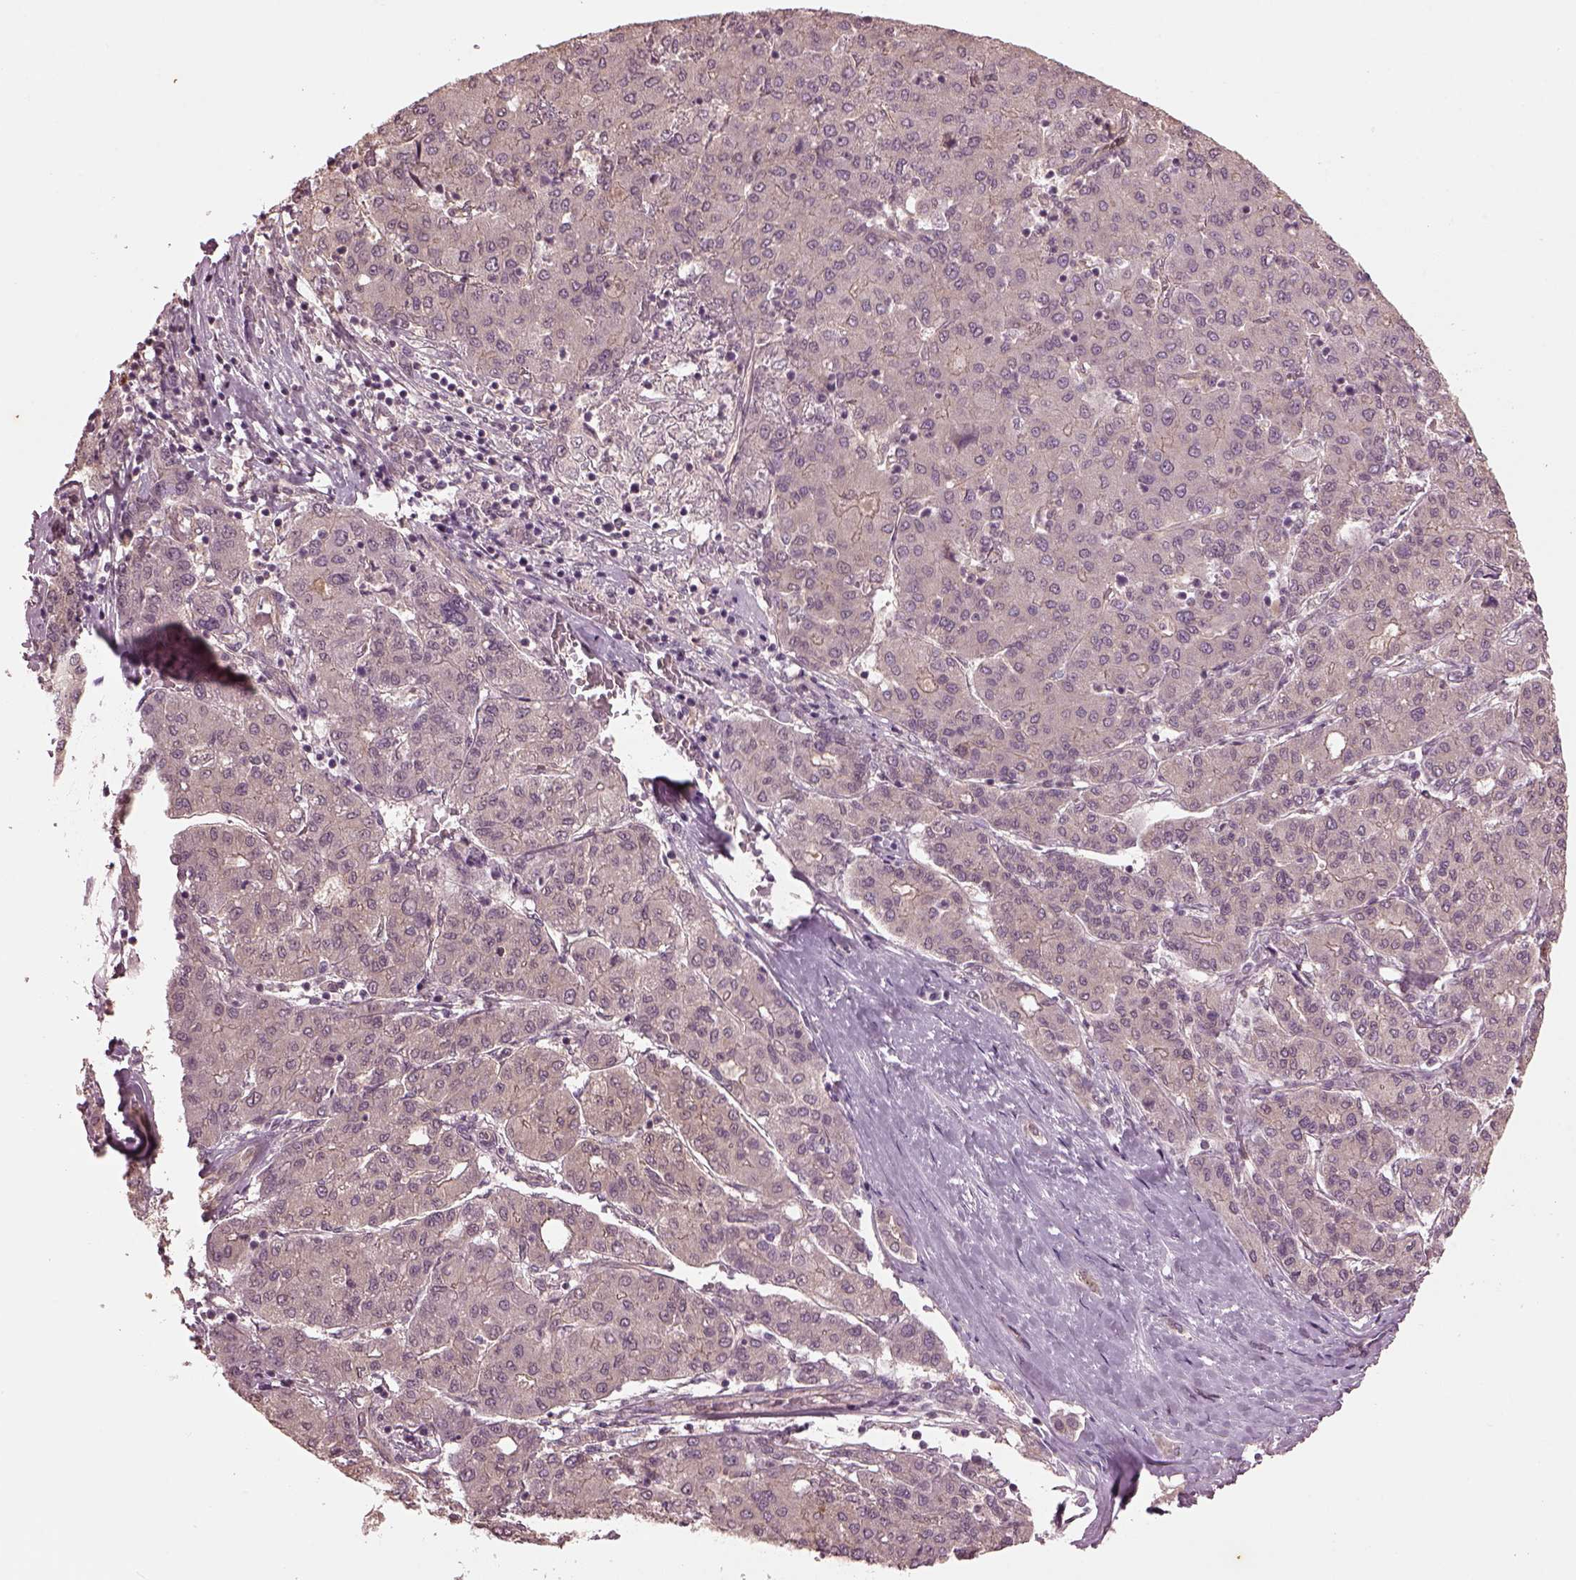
{"staining": {"intensity": "negative", "quantity": "none", "location": "none"}, "tissue": "liver cancer", "cell_type": "Tumor cells", "image_type": "cancer", "snomed": [{"axis": "morphology", "description": "Carcinoma, Hepatocellular, NOS"}, {"axis": "topography", "description": "Liver"}], "caption": "Liver cancer was stained to show a protein in brown. There is no significant staining in tumor cells.", "gene": "GNRH1", "patient": {"sex": "male", "age": 65}}